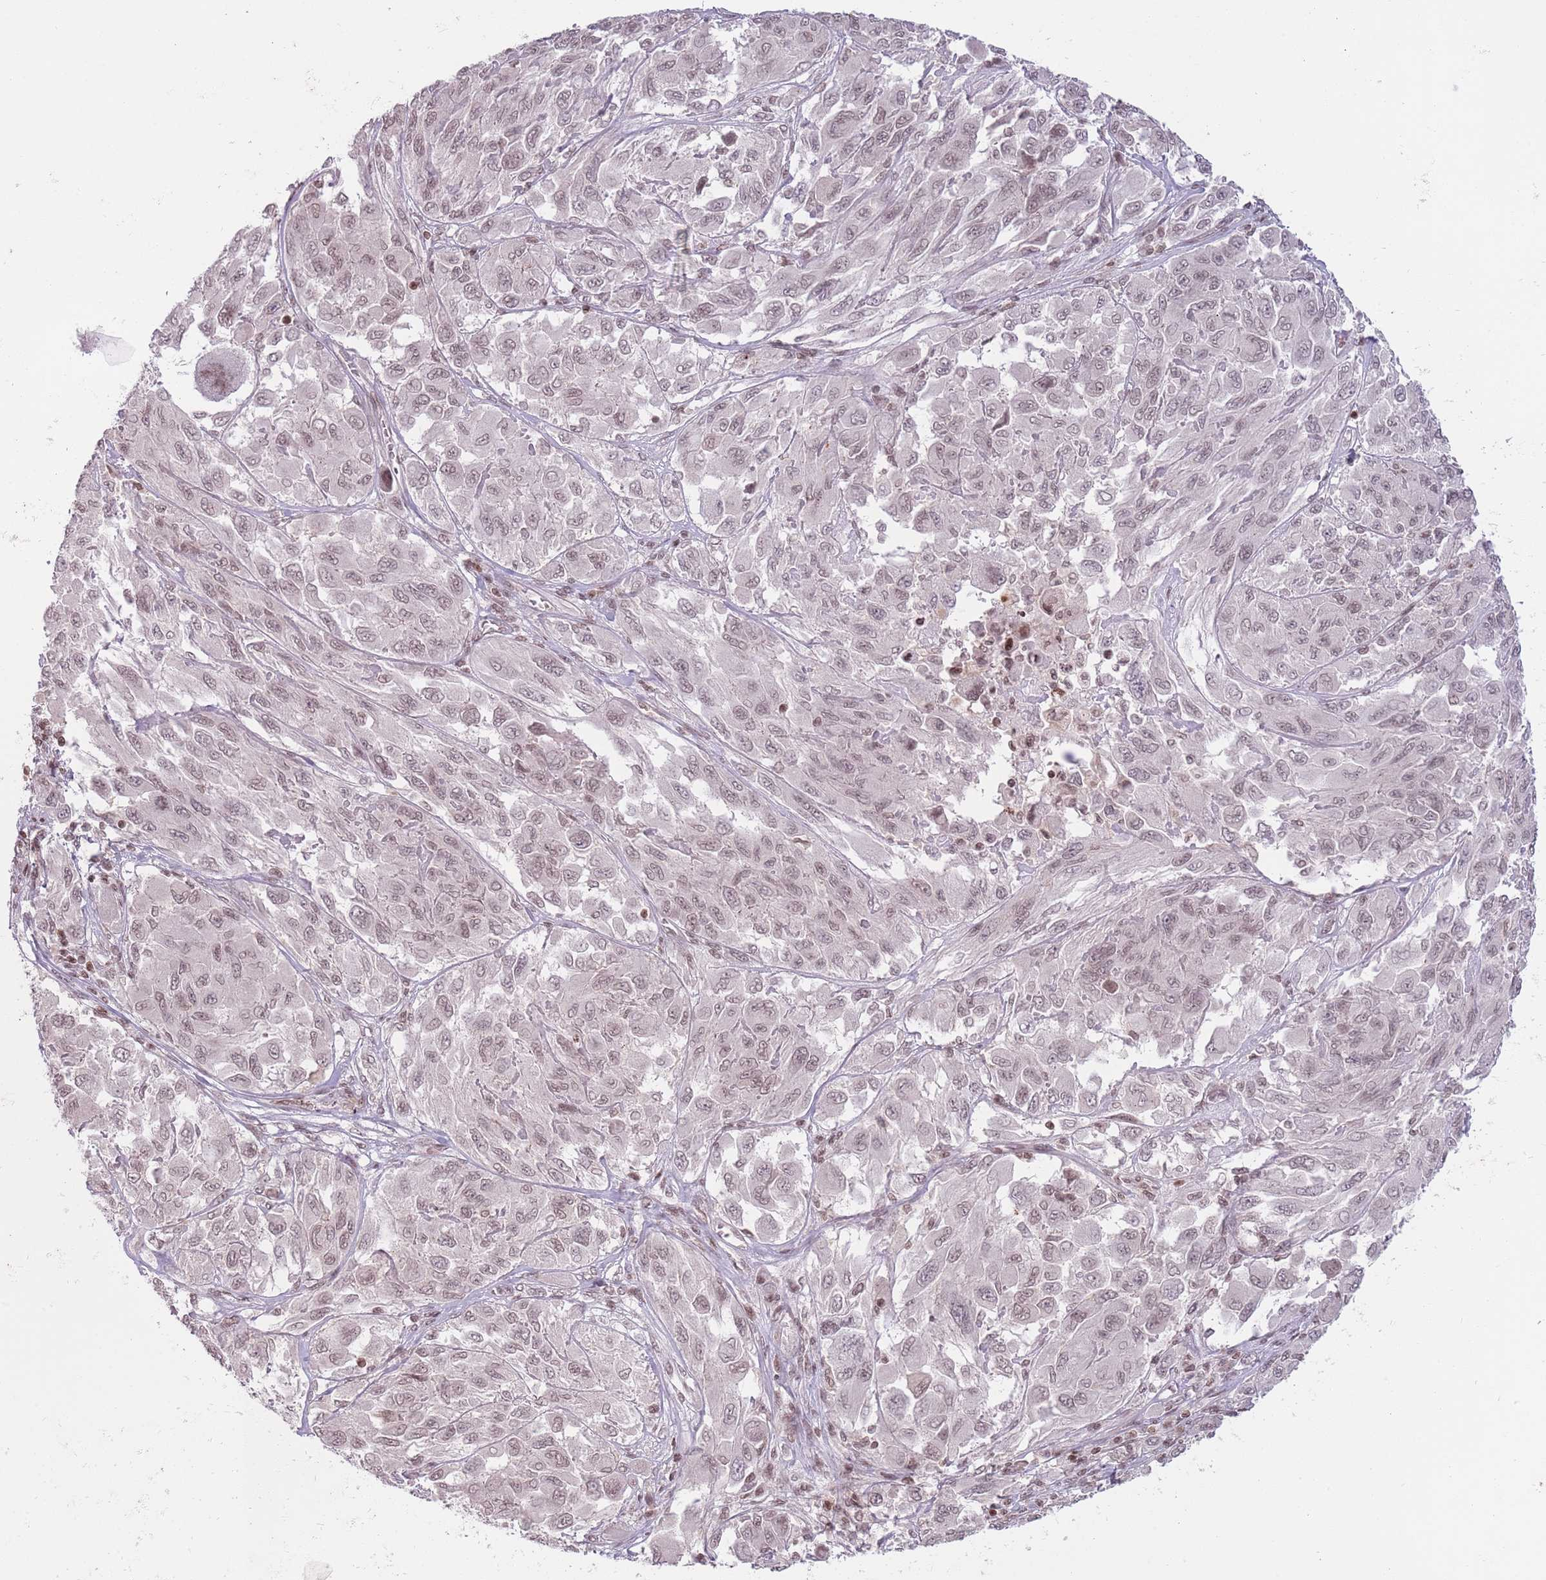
{"staining": {"intensity": "weak", "quantity": ">75%", "location": "nuclear"}, "tissue": "melanoma", "cell_type": "Tumor cells", "image_type": "cancer", "snomed": [{"axis": "morphology", "description": "Malignant melanoma, NOS"}, {"axis": "topography", "description": "Skin"}], "caption": "Melanoma stained with DAB IHC exhibits low levels of weak nuclear positivity in about >75% of tumor cells.", "gene": "SH3RF3", "patient": {"sex": "female", "age": 91}}